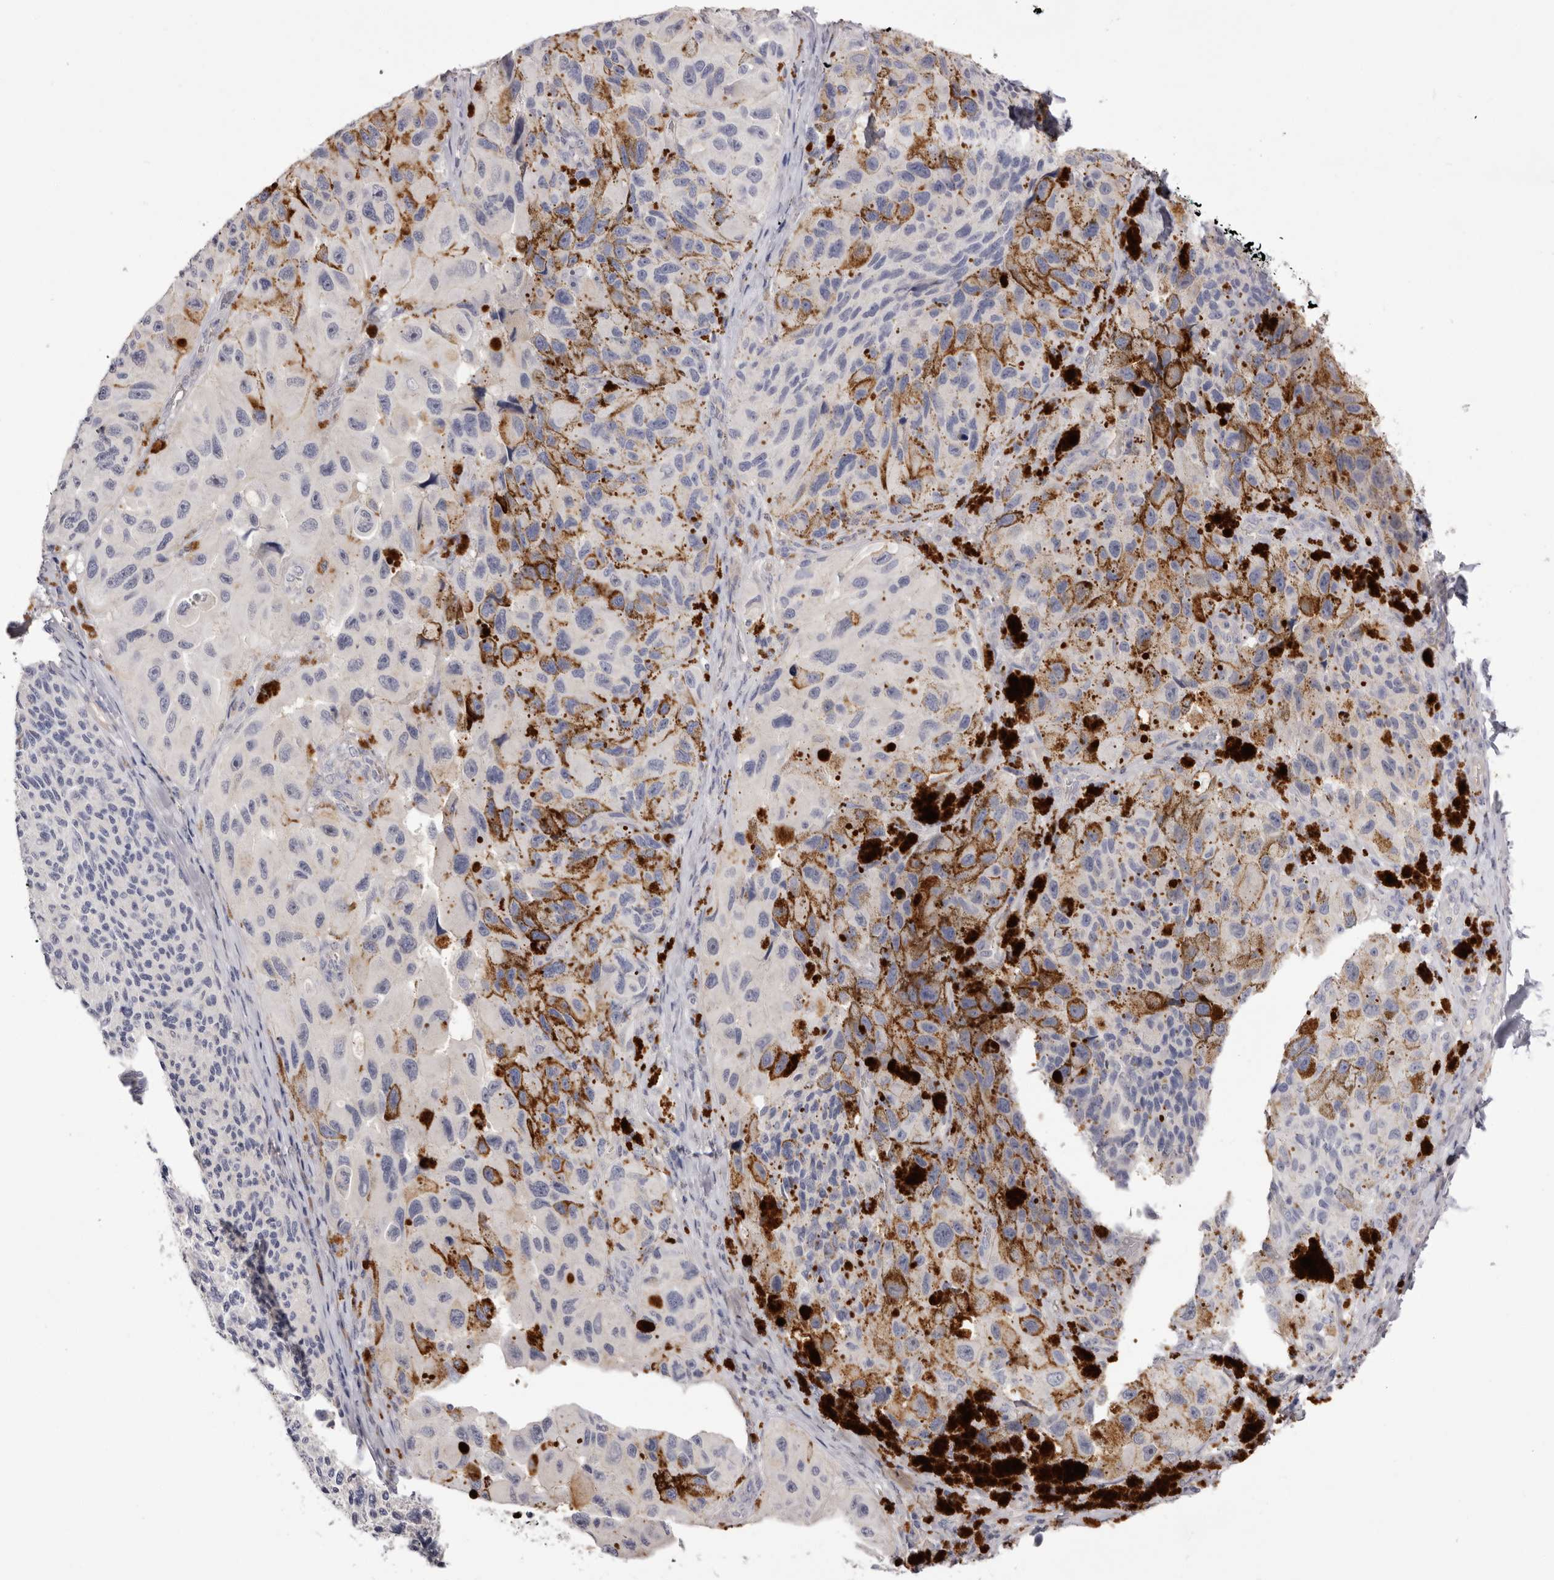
{"staining": {"intensity": "negative", "quantity": "none", "location": "none"}, "tissue": "melanoma", "cell_type": "Tumor cells", "image_type": "cancer", "snomed": [{"axis": "morphology", "description": "Malignant melanoma, NOS"}, {"axis": "topography", "description": "Skin"}], "caption": "Malignant melanoma stained for a protein using immunohistochemistry shows no staining tumor cells.", "gene": "S1PR5", "patient": {"sex": "female", "age": 73}}